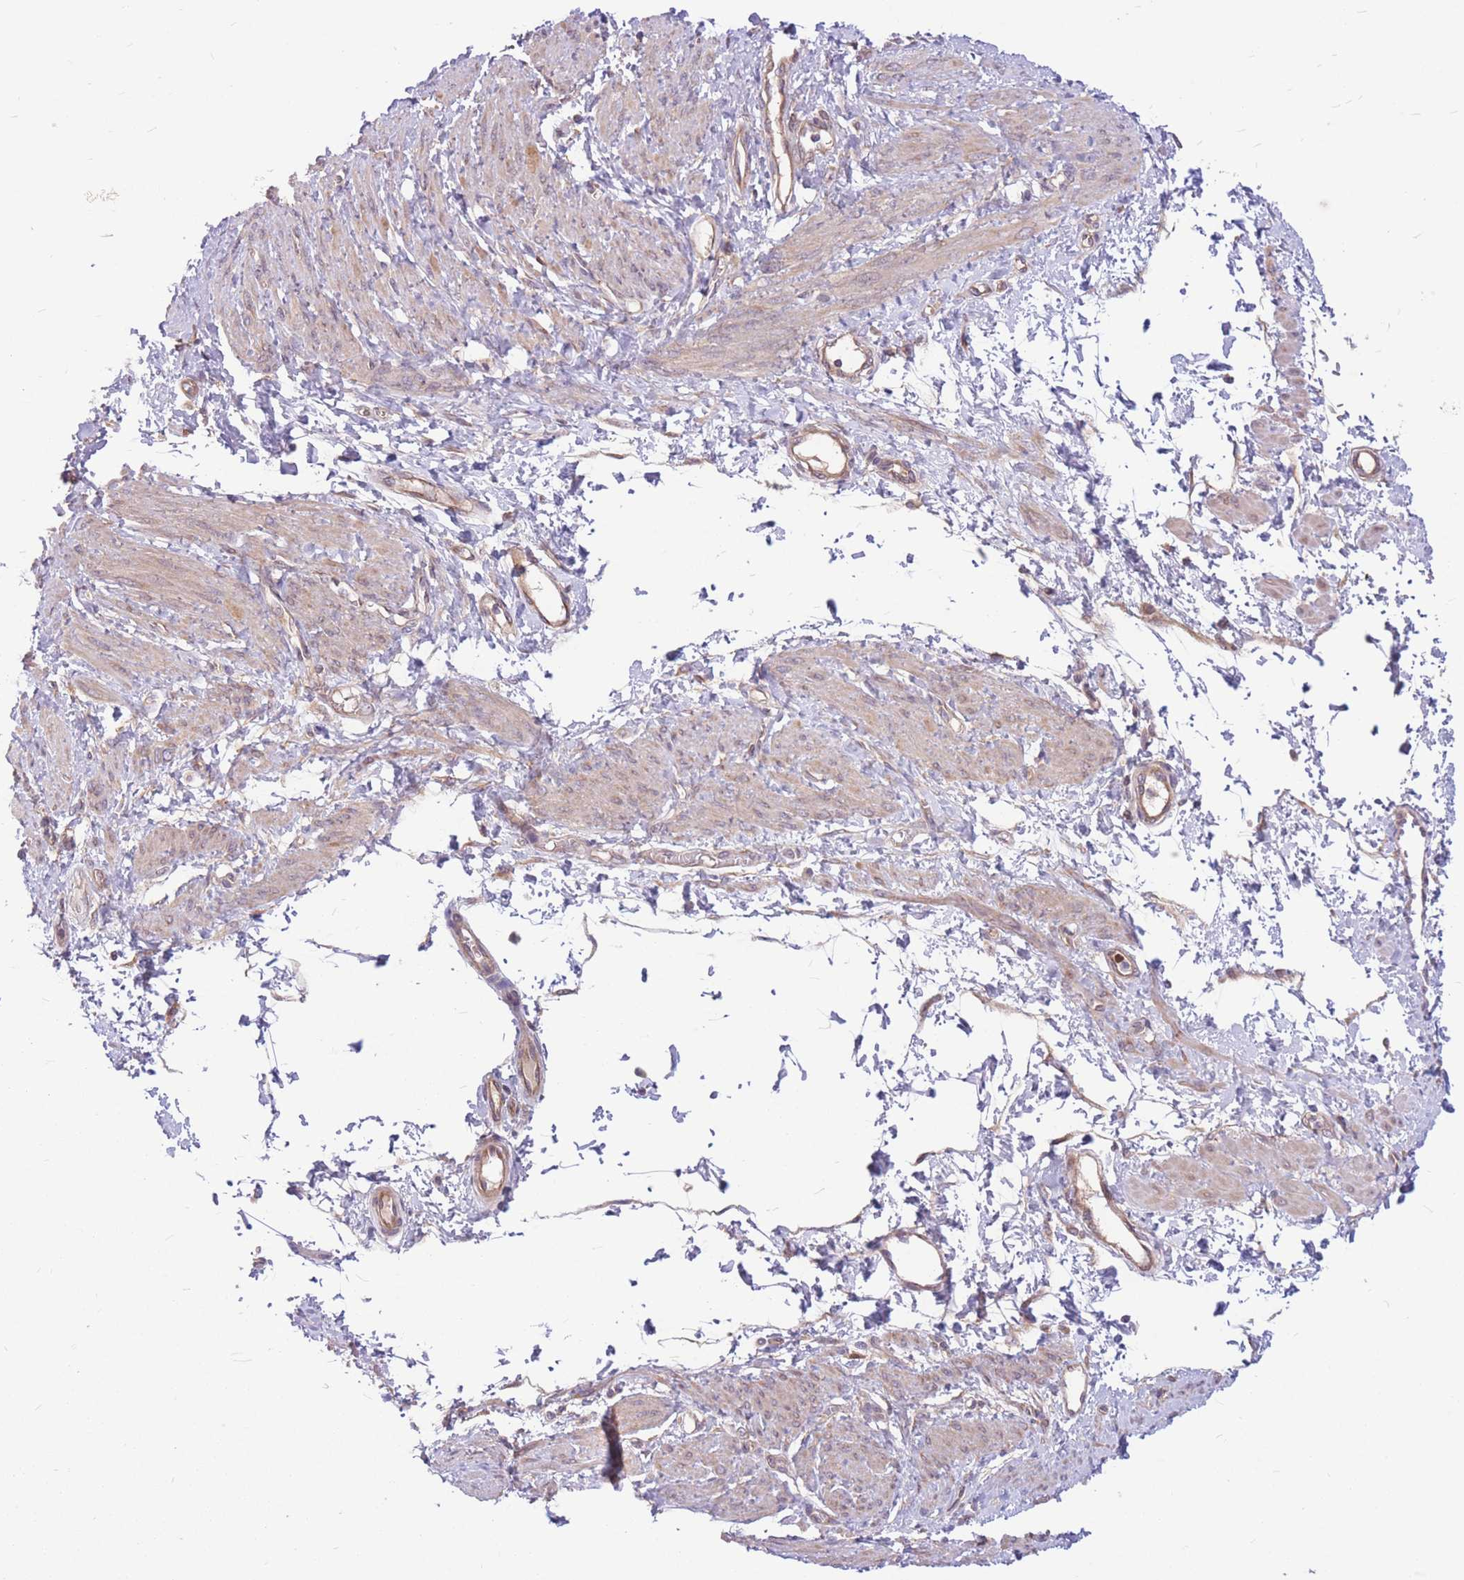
{"staining": {"intensity": "weak", "quantity": "25%-75%", "location": "cytoplasmic/membranous"}, "tissue": "smooth muscle", "cell_type": "Smooth muscle cells", "image_type": "normal", "snomed": [{"axis": "morphology", "description": "Normal tissue, NOS"}, {"axis": "topography", "description": "Smooth muscle"}, {"axis": "topography", "description": "Uterus"}], "caption": "Smooth muscle stained with DAB (3,3'-diaminobenzidine) immunohistochemistry demonstrates low levels of weak cytoplasmic/membranous positivity in approximately 25%-75% of smooth muscle cells.", "gene": "GMNN", "patient": {"sex": "female", "age": 39}}